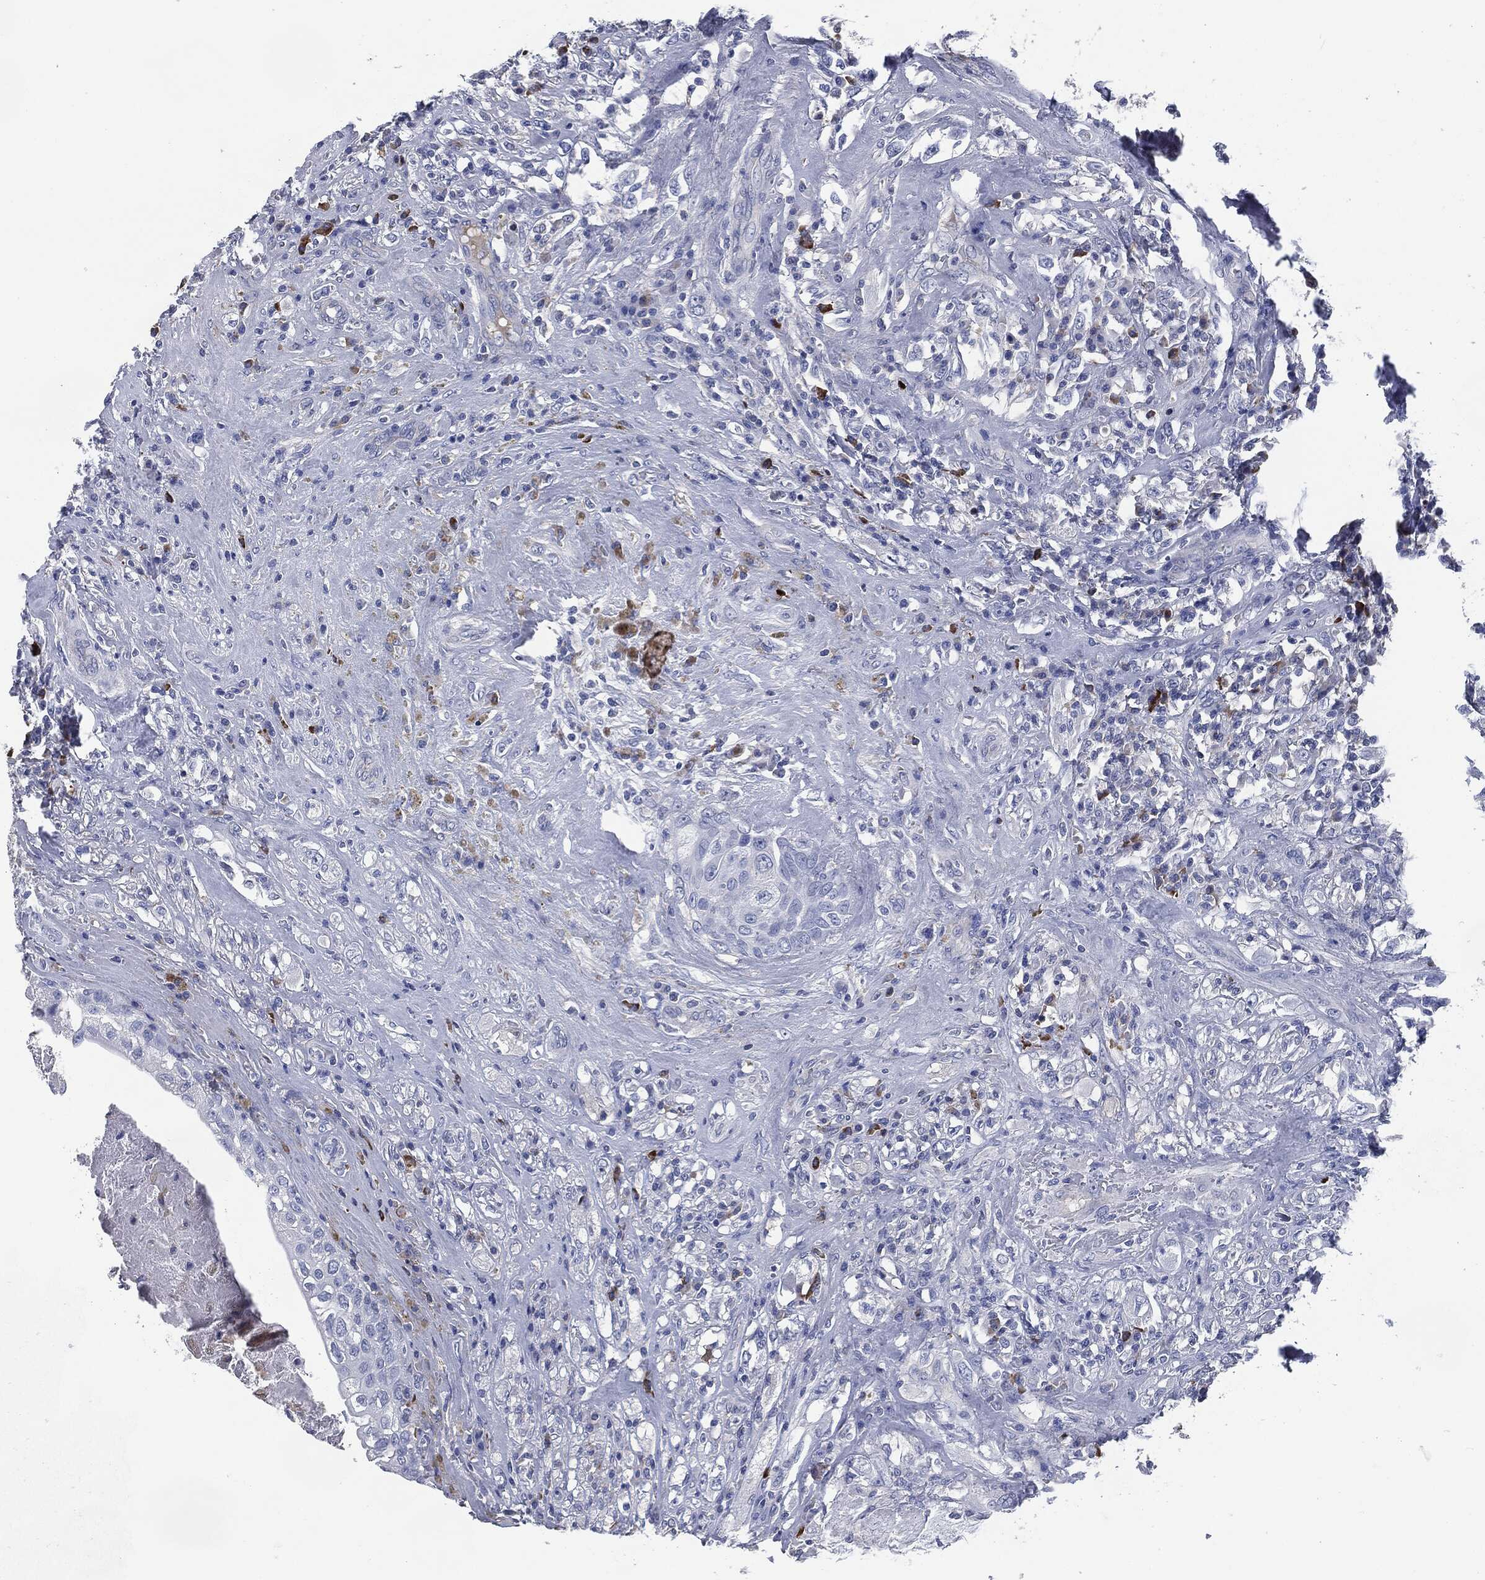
{"staining": {"intensity": "negative", "quantity": "none", "location": "none"}, "tissue": "testis cancer", "cell_type": "Tumor cells", "image_type": "cancer", "snomed": [{"axis": "morphology", "description": "Necrosis, NOS"}, {"axis": "morphology", "description": "Carcinoma, Embryonal, NOS"}, {"axis": "topography", "description": "Testis"}], "caption": "IHC histopathology image of human testis cancer stained for a protein (brown), which displays no staining in tumor cells. (DAB IHC, high magnification).", "gene": "CD27", "patient": {"sex": "male", "age": 19}}